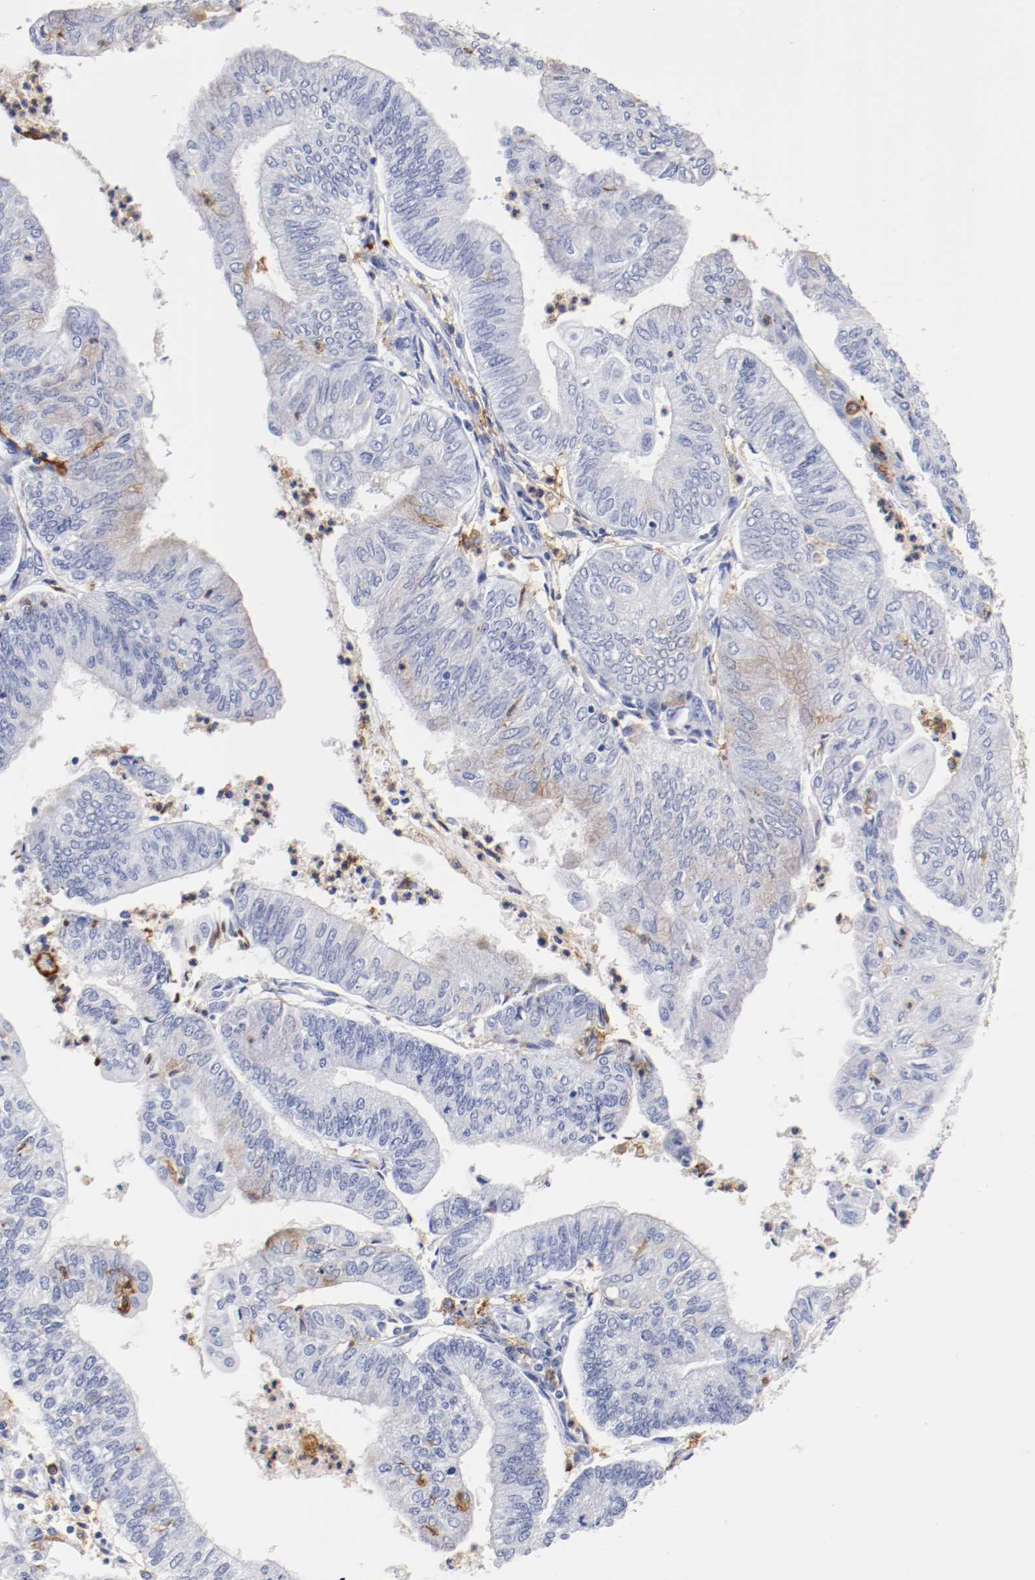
{"staining": {"intensity": "weak", "quantity": "<25%", "location": "cytoplasmic/membranous"}, "tissue": "endometrial cancer", "cell_type": "Tumor cells", "image_type": "cancer", "snomed": [{"axis": "morphology", "description": "Adenocarcinoma, NOS"}, {"axis": "topography", "description": "Endometrium"}], "caption": "There is no significant positivity in tumor cells of endometrial cancer.", "gene": "ITGAX", "patient": {"sex": "female", "age": 59}}